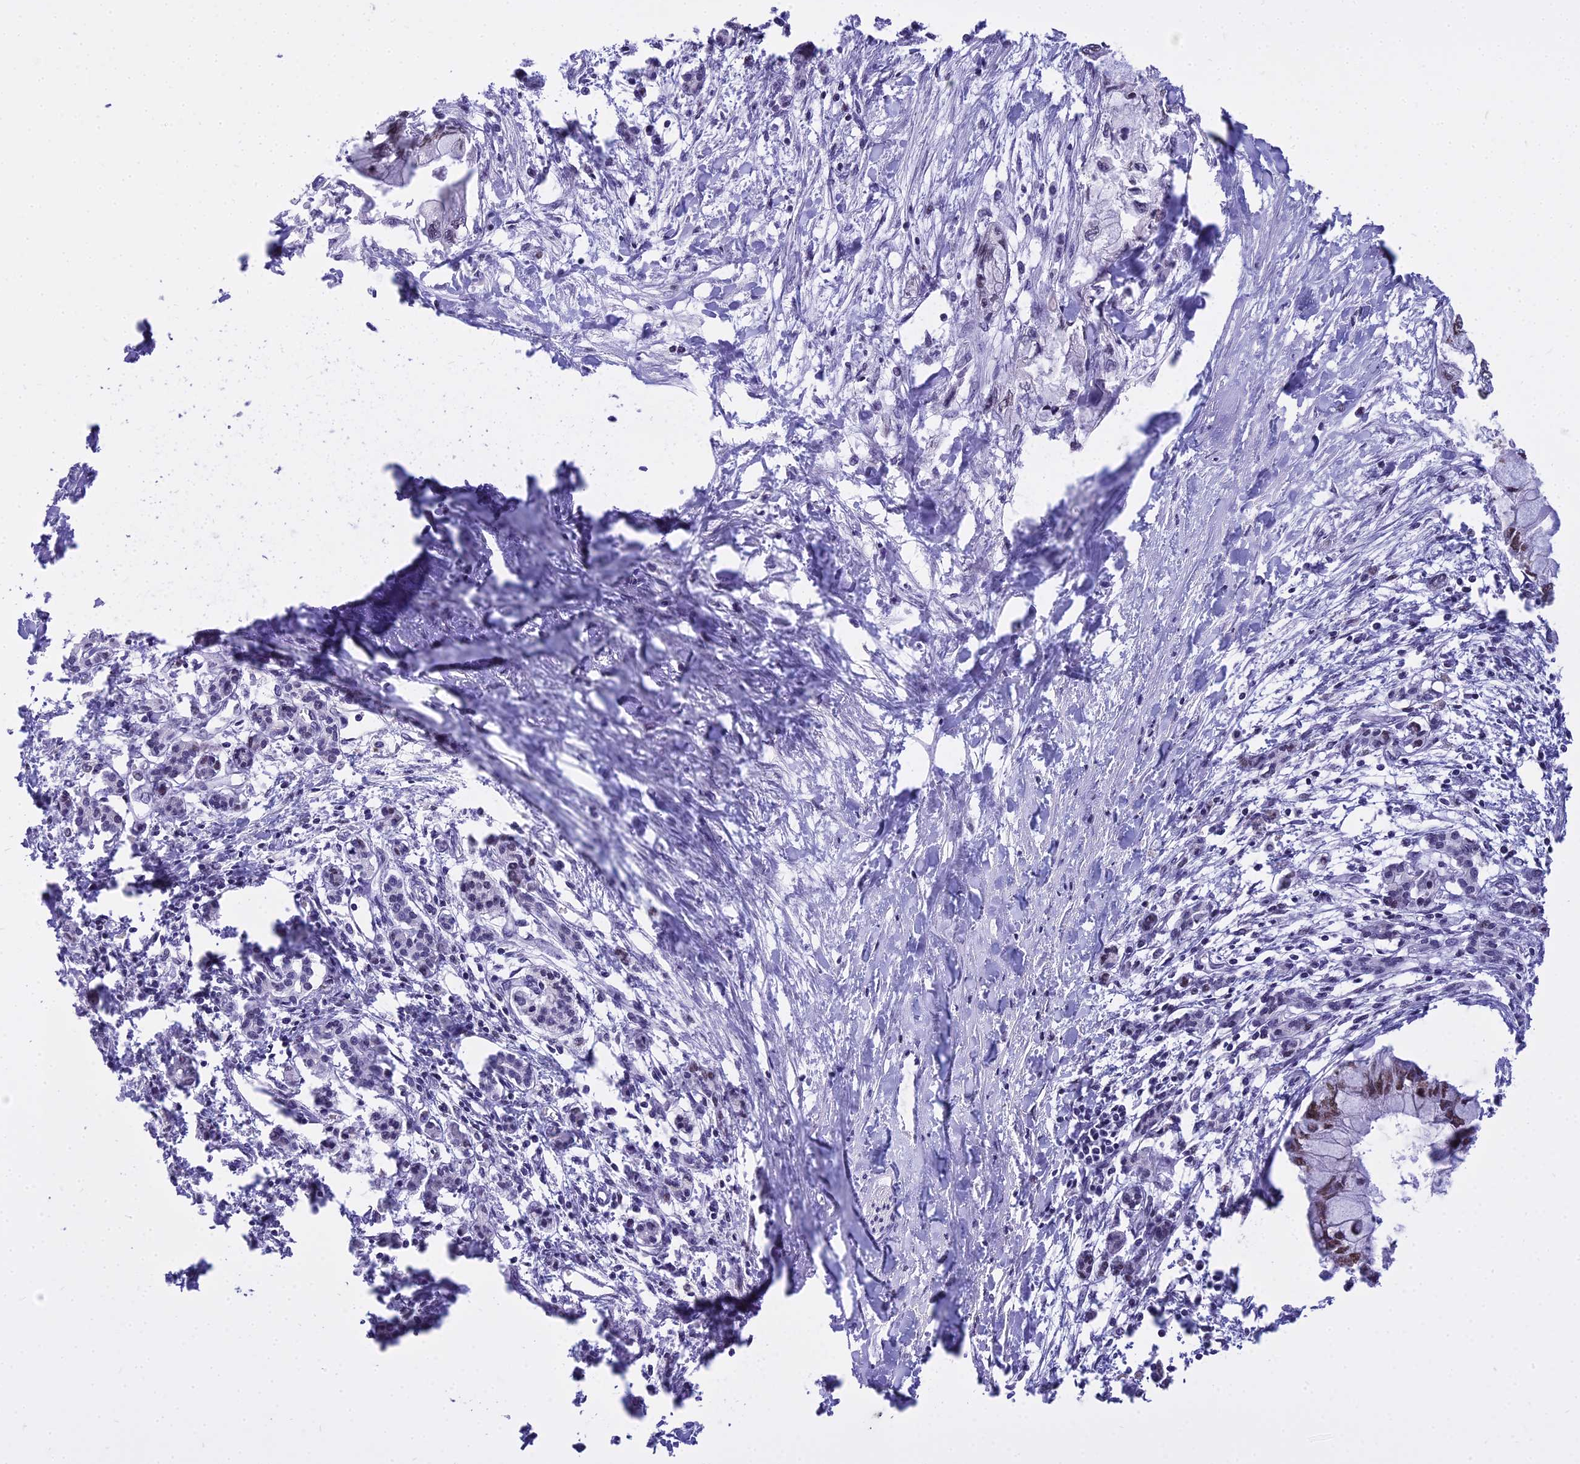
{"staining": {"intensity": "moderate", "quantity": "<25%", "location": "nuclear"}, "tissue": "pancreatic cancer", "cell_type": "Tumor cells", "image_type": "cancer", "snomed": [{"axis": "morphology", "description": "Adenocarcinoma, NOS"}, {"axis": "topography", "description": "Pancreas"}], "caption": "Immunohistochemical staining of adenocarcinoma (pancreatic) exhibits low levels of moderate nuclear expression in about <25% of tumor cells.", "gene": "PARP1", "patient": {"sex": "male", "age": 48}}